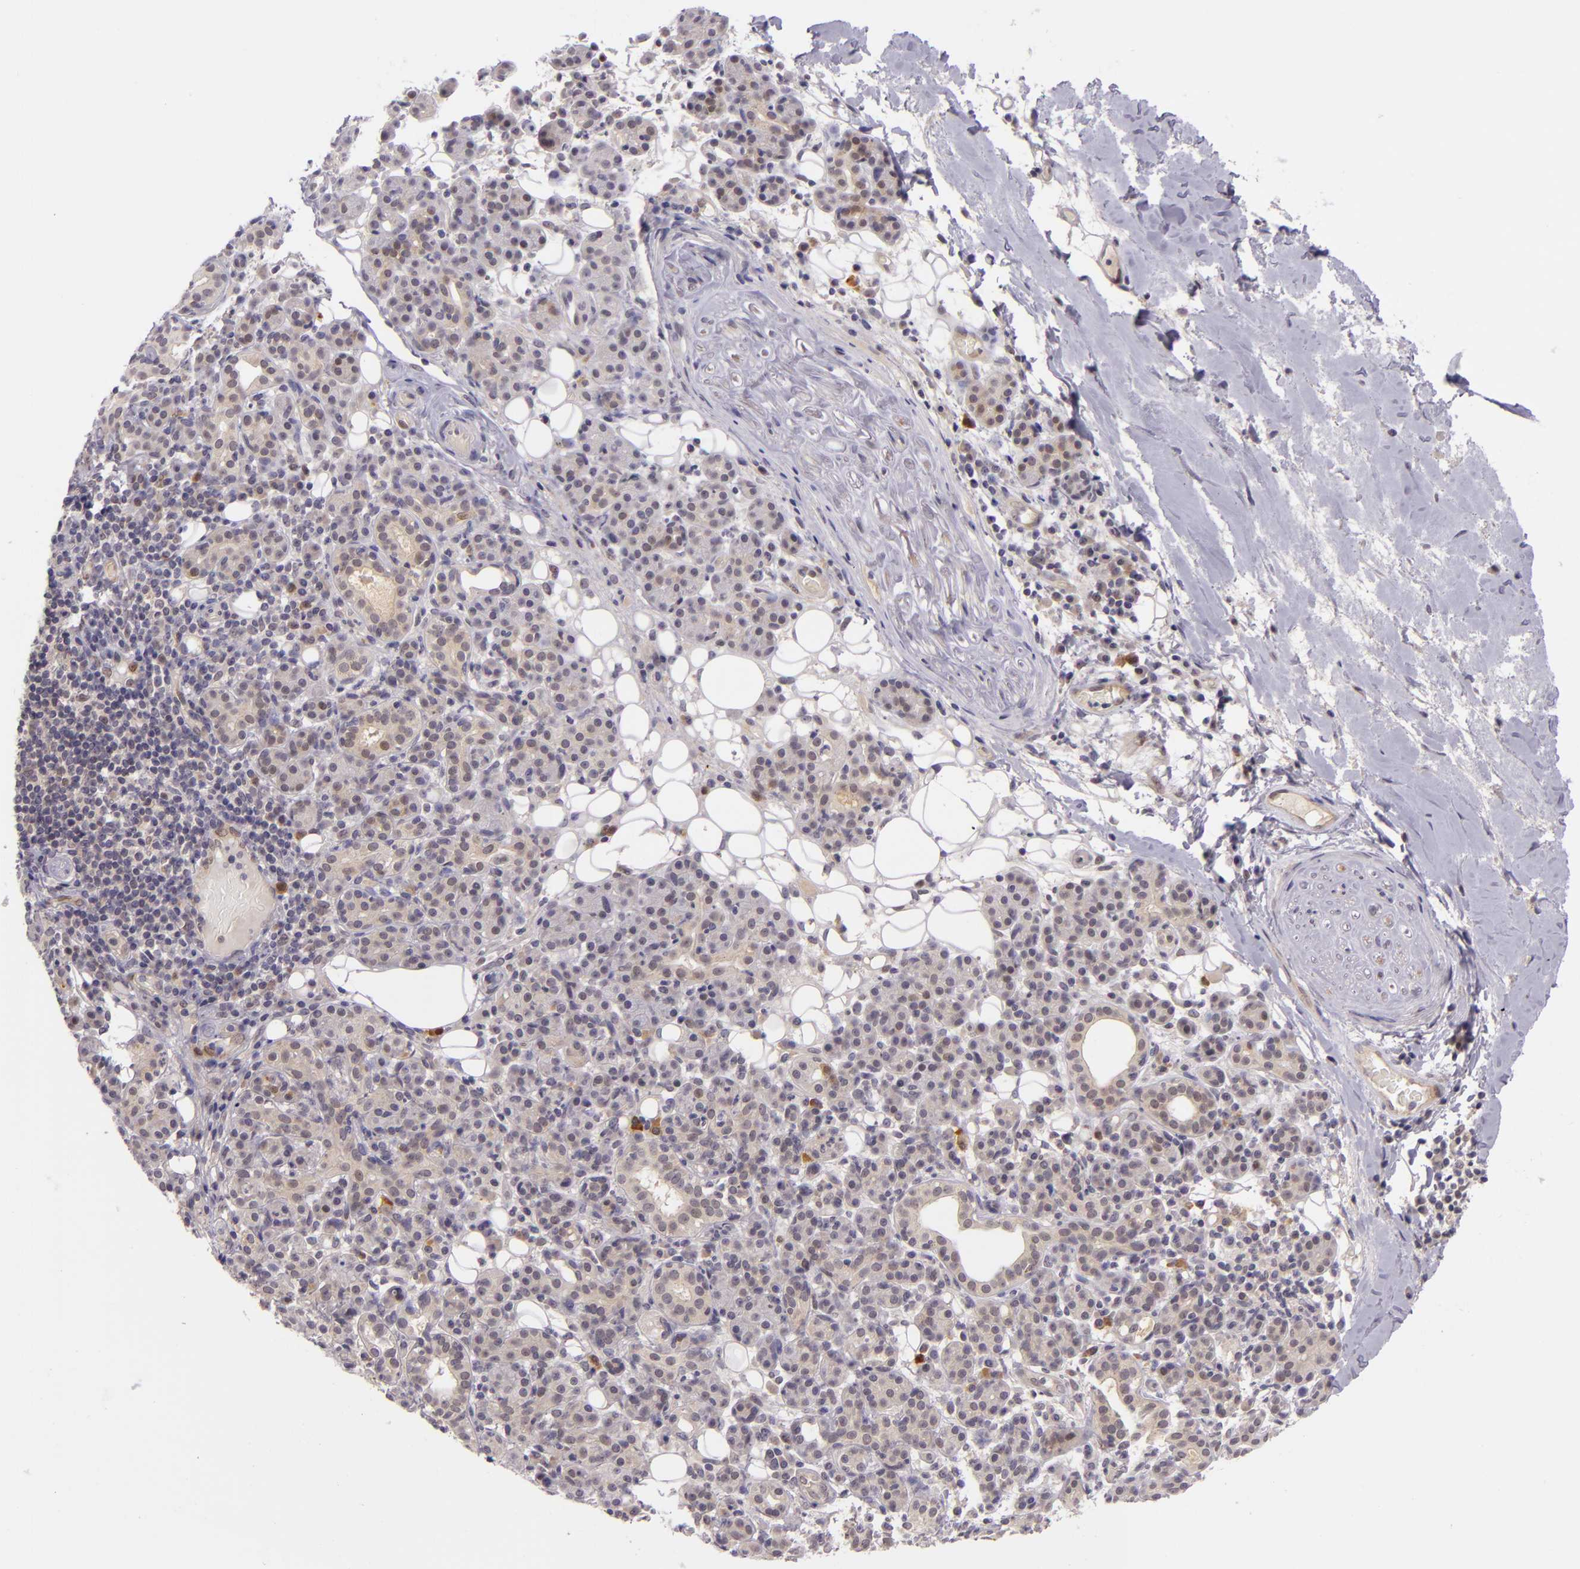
{"staining": {"intensity": "moderate", "quantity": "25%-75%", "location": "cytoplasmic/membranous,nuclear"}, "tissue": "skin cancer", "cell_type": "Tumor cells", "image_type": "cancer", "snomed": [{"axis": "morphology", "description": "Squamous cell carcinoma, NOS"}, {"axis": "topography", "description": "Skin"}], "caption": "Approximately 25%-75% of tumor cells in human skin squamous cell carcinoma show moderate cytoplasmic/membranous and nuclear protein expression as visualized by brown immunohistochemical staining.", "gene": "CSE1L", "patient": {"sex": "male", "age": 84}}